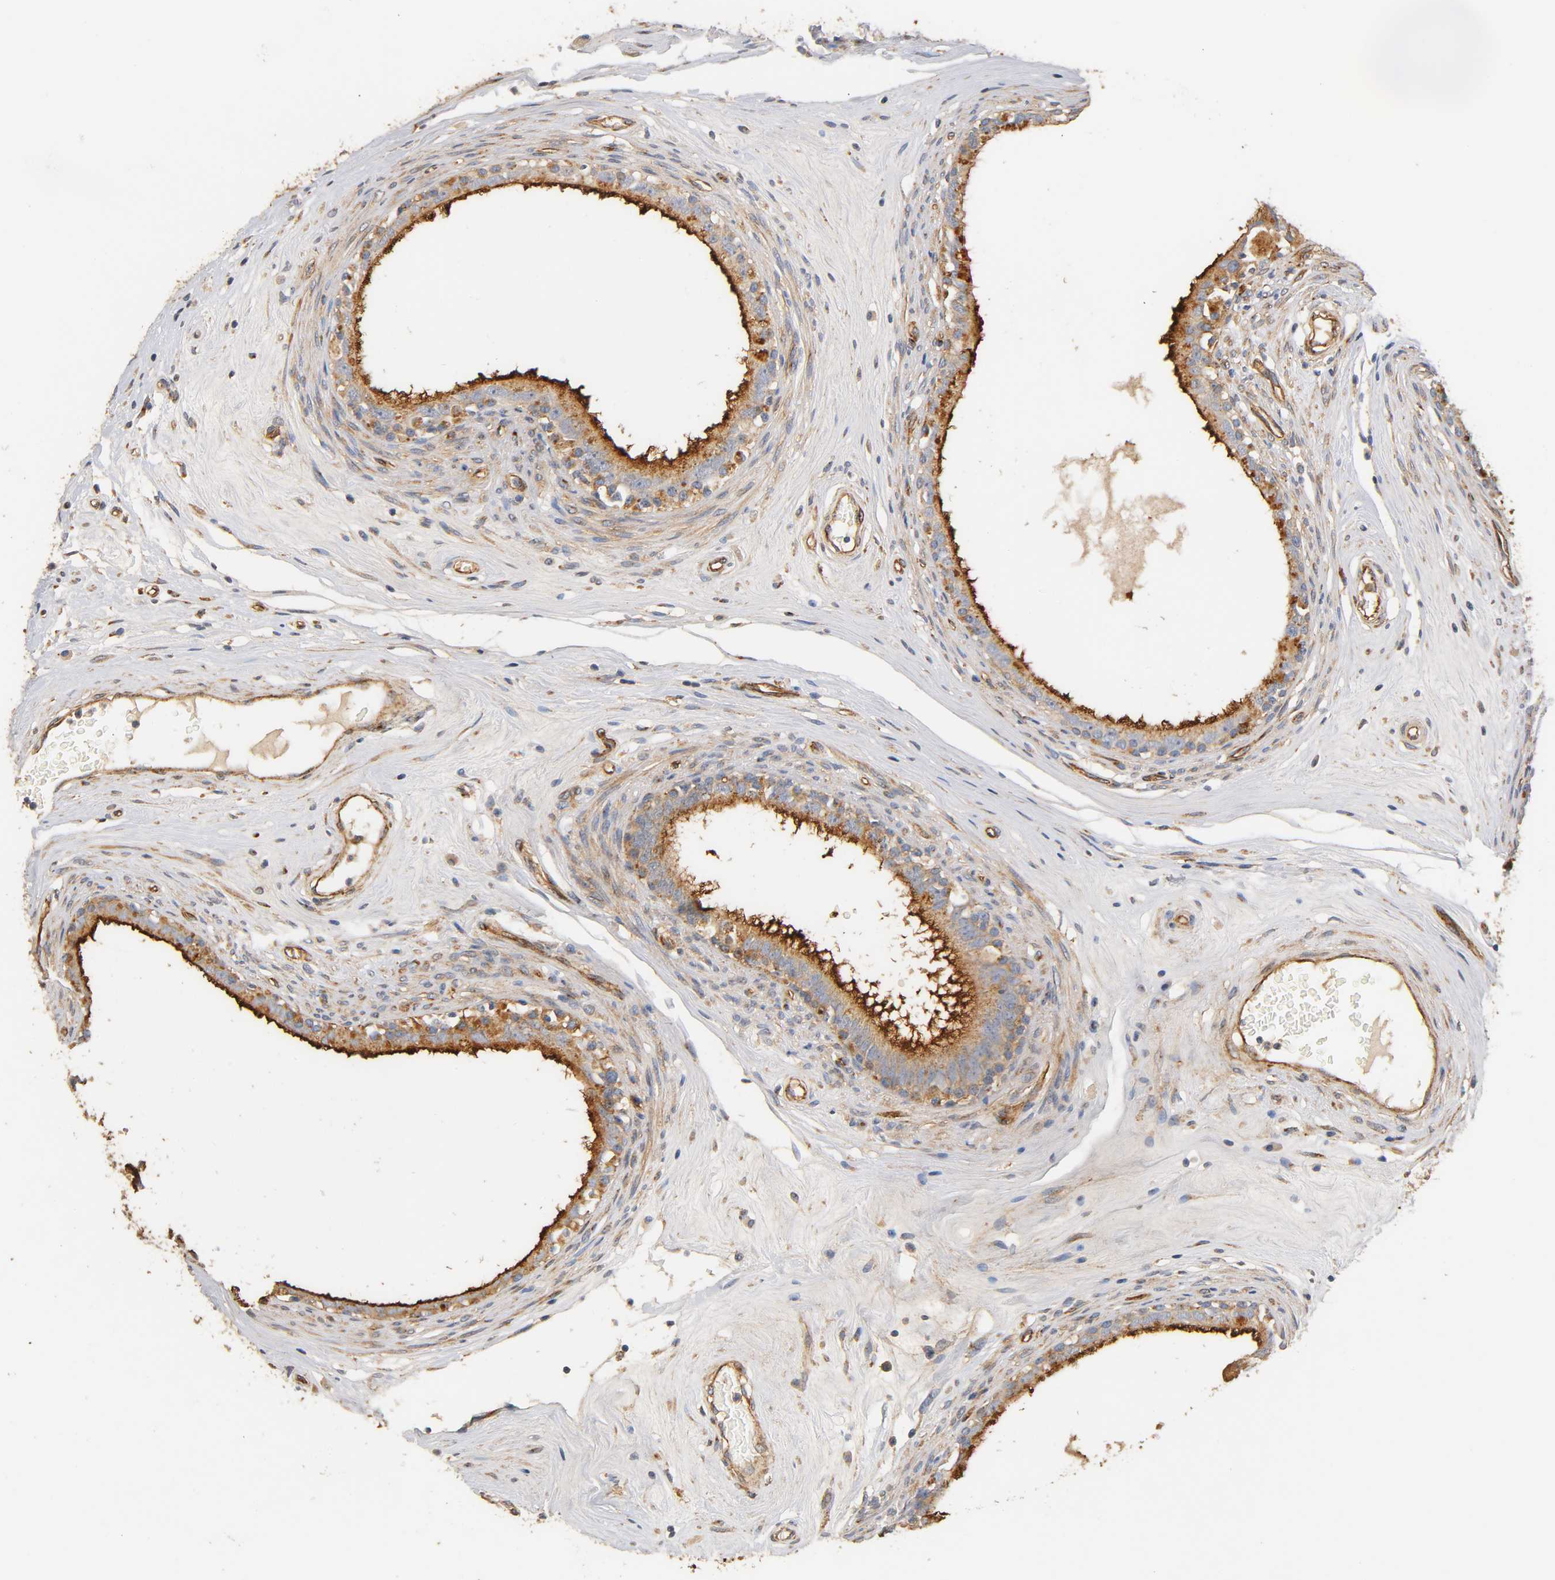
{"staining": {"intensity": "strong", "quantity": "25%-75%", "location": "cytoplasmic/membranous"}, "tissue": "epididymis", "cell_type": "Glandular cells", "image_type": "normal", "snomed": [{"axis": "morphology", "description": "Normal tissue, NOS"}, {"axis": "morphology", "description": "Inflammation, NOS"}, {"axis": "topography", "description": "Epididymis"}], "caption": "Epididymis was stained to show a protein in brown. There is high levels of strong cytoplasmic/membranous expression in about 25%-75% of glandular cells. The staining is performed using DAB (3,3'-diaminobenzidine) brown chromogen to label protein expression. The nuclei are counter-stained blue using hematoxylin.", "gene": "IFITM2", "patient": {"sex": "male", "age": 84}}